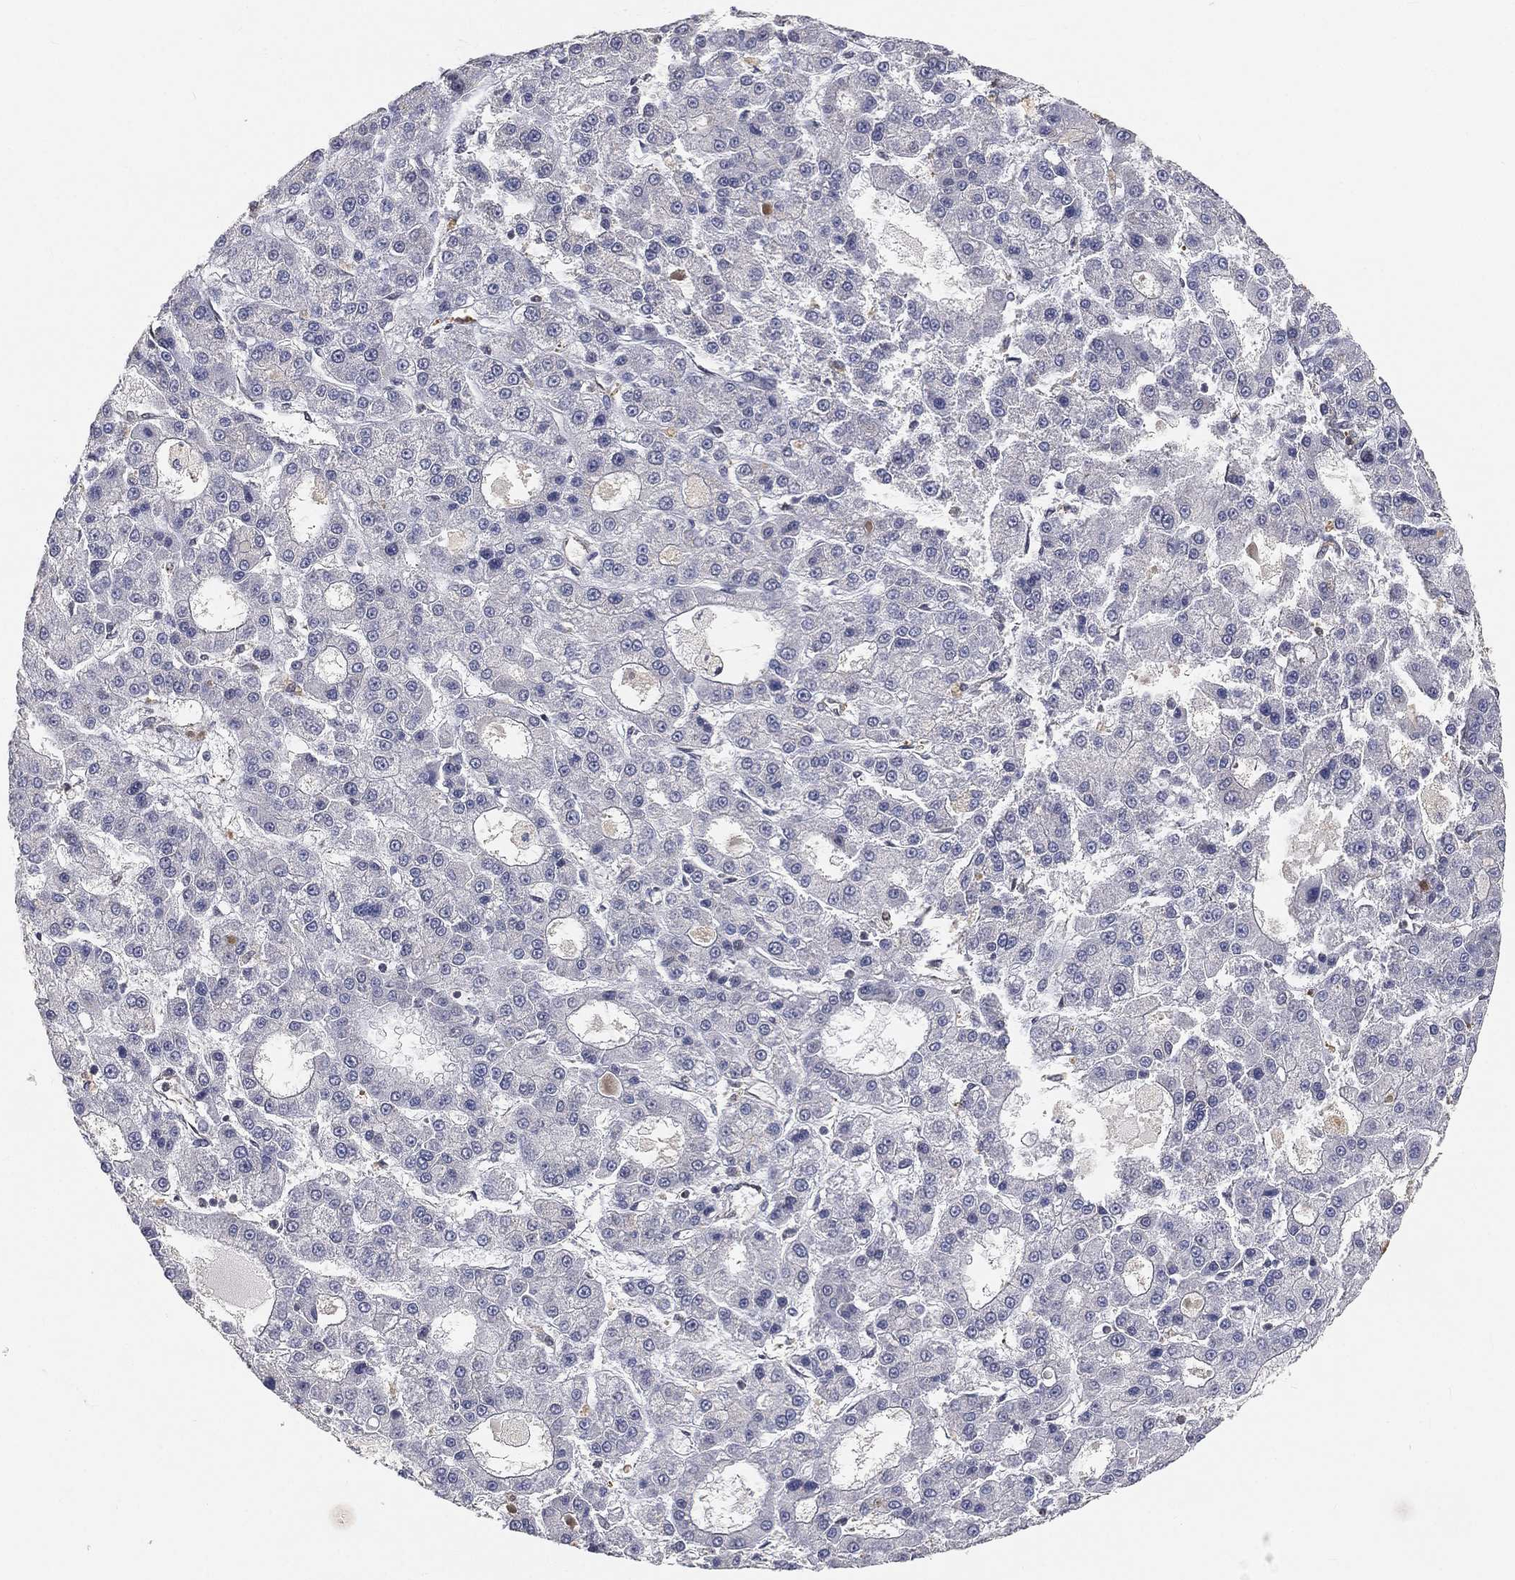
{"staining": {"intensity": "negative", "quantity": "none", "location": "none"}, "tissue": "liver cancer", "cell_type": "Tumor cells", "image_type": "cancer", "snomed": [{"axis": "morphology", "description": "Carcinoma, Hepatocellular, NOS"}, {"axis": "topography", "description": "Liver"}], "caption": "This histopathology image is of hepatocellular carcinoma (liver) stained with IHC to label a protein in brown with the nuclei are counter-stained blue. There is no expression in tumor cells.", "gene": "MAPK1", "patient": {"sex": "male", "age": 70}}